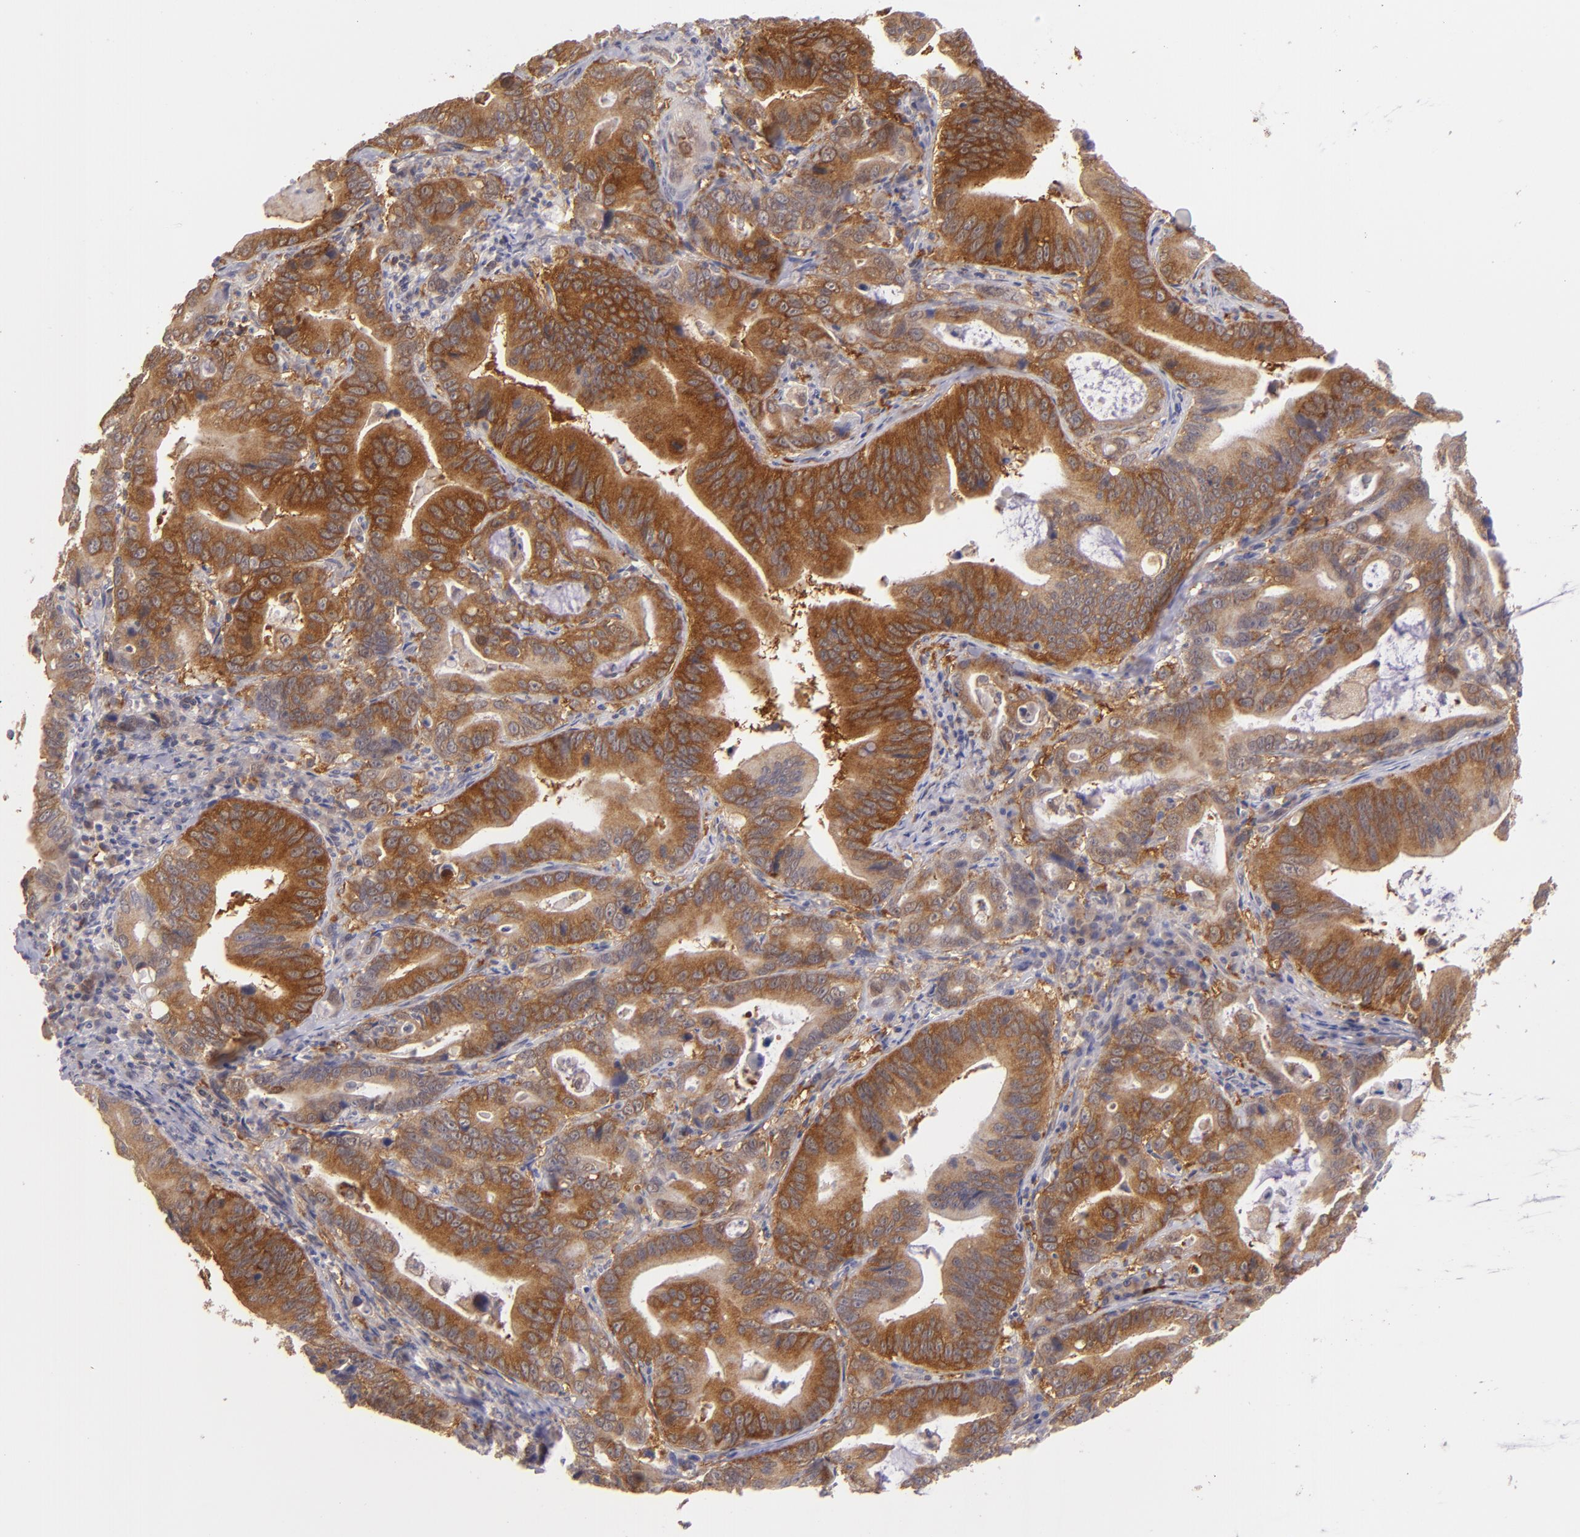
{"staining": {"intensity": "strong", "quantity": ">75%", "location": "cytoplasmic/membranous"}, "tissue": "stomach cancer", "cell_type": "Tumor cells", "image_type": "cancer", "snomed": [{"axis": "morphology", "description": "Adenocarcinoma, NOS"}, {"axis": "topography", "description": "Stomach, upper"}], "caption": "Immunohistochemical staining of stomach adenocarcinoma demonstrates high levels of strong cytoplasmic/membranous positivity in about >75% of tumor cells. (DAB IHC with brightfield microscopy, high magnification).", "gene": "PTPN13", "patient": {"sex": "male", "age": 63}}